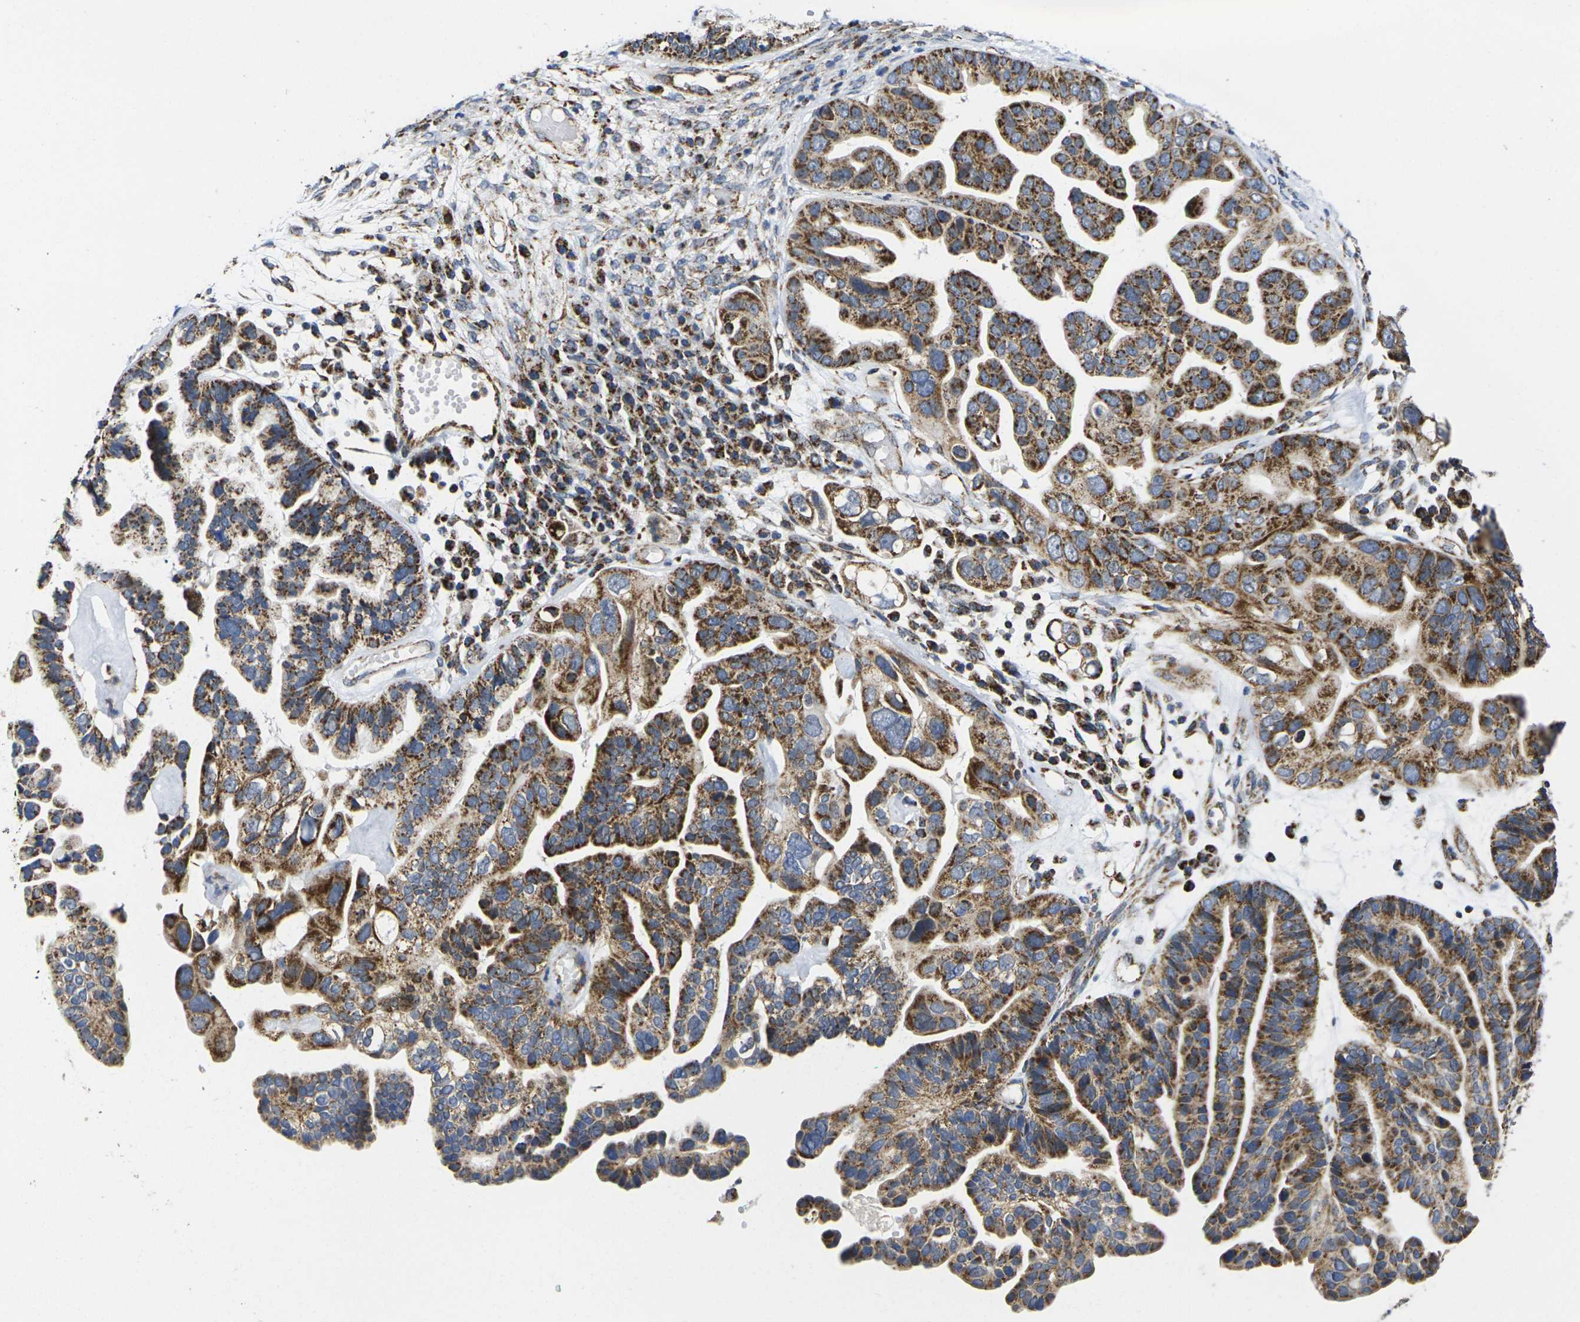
{"staining": {"intensity": "strong", "quantity": ">75%", "location": "cytoplasmic/membranous"}, "tissue": "ovarian cancer", "cell_type": "Tumor cells", "image_type": "cancer", "snomed": [{"axis": "morphology", "description": "Cystadenocarcinoma, serous, NOS"}, {"axis": "topography", "description": "Ovary"}], "caption": "Immunohistochemical staining of human serous cystadenocarcinoma (ovarian) exhibits high levels of strong cytoplasmic/membranous protein expression in approximately >75% of tumor cells.", "gene": "P2RY11", "patient": {"sex": "female", "age": 56}}